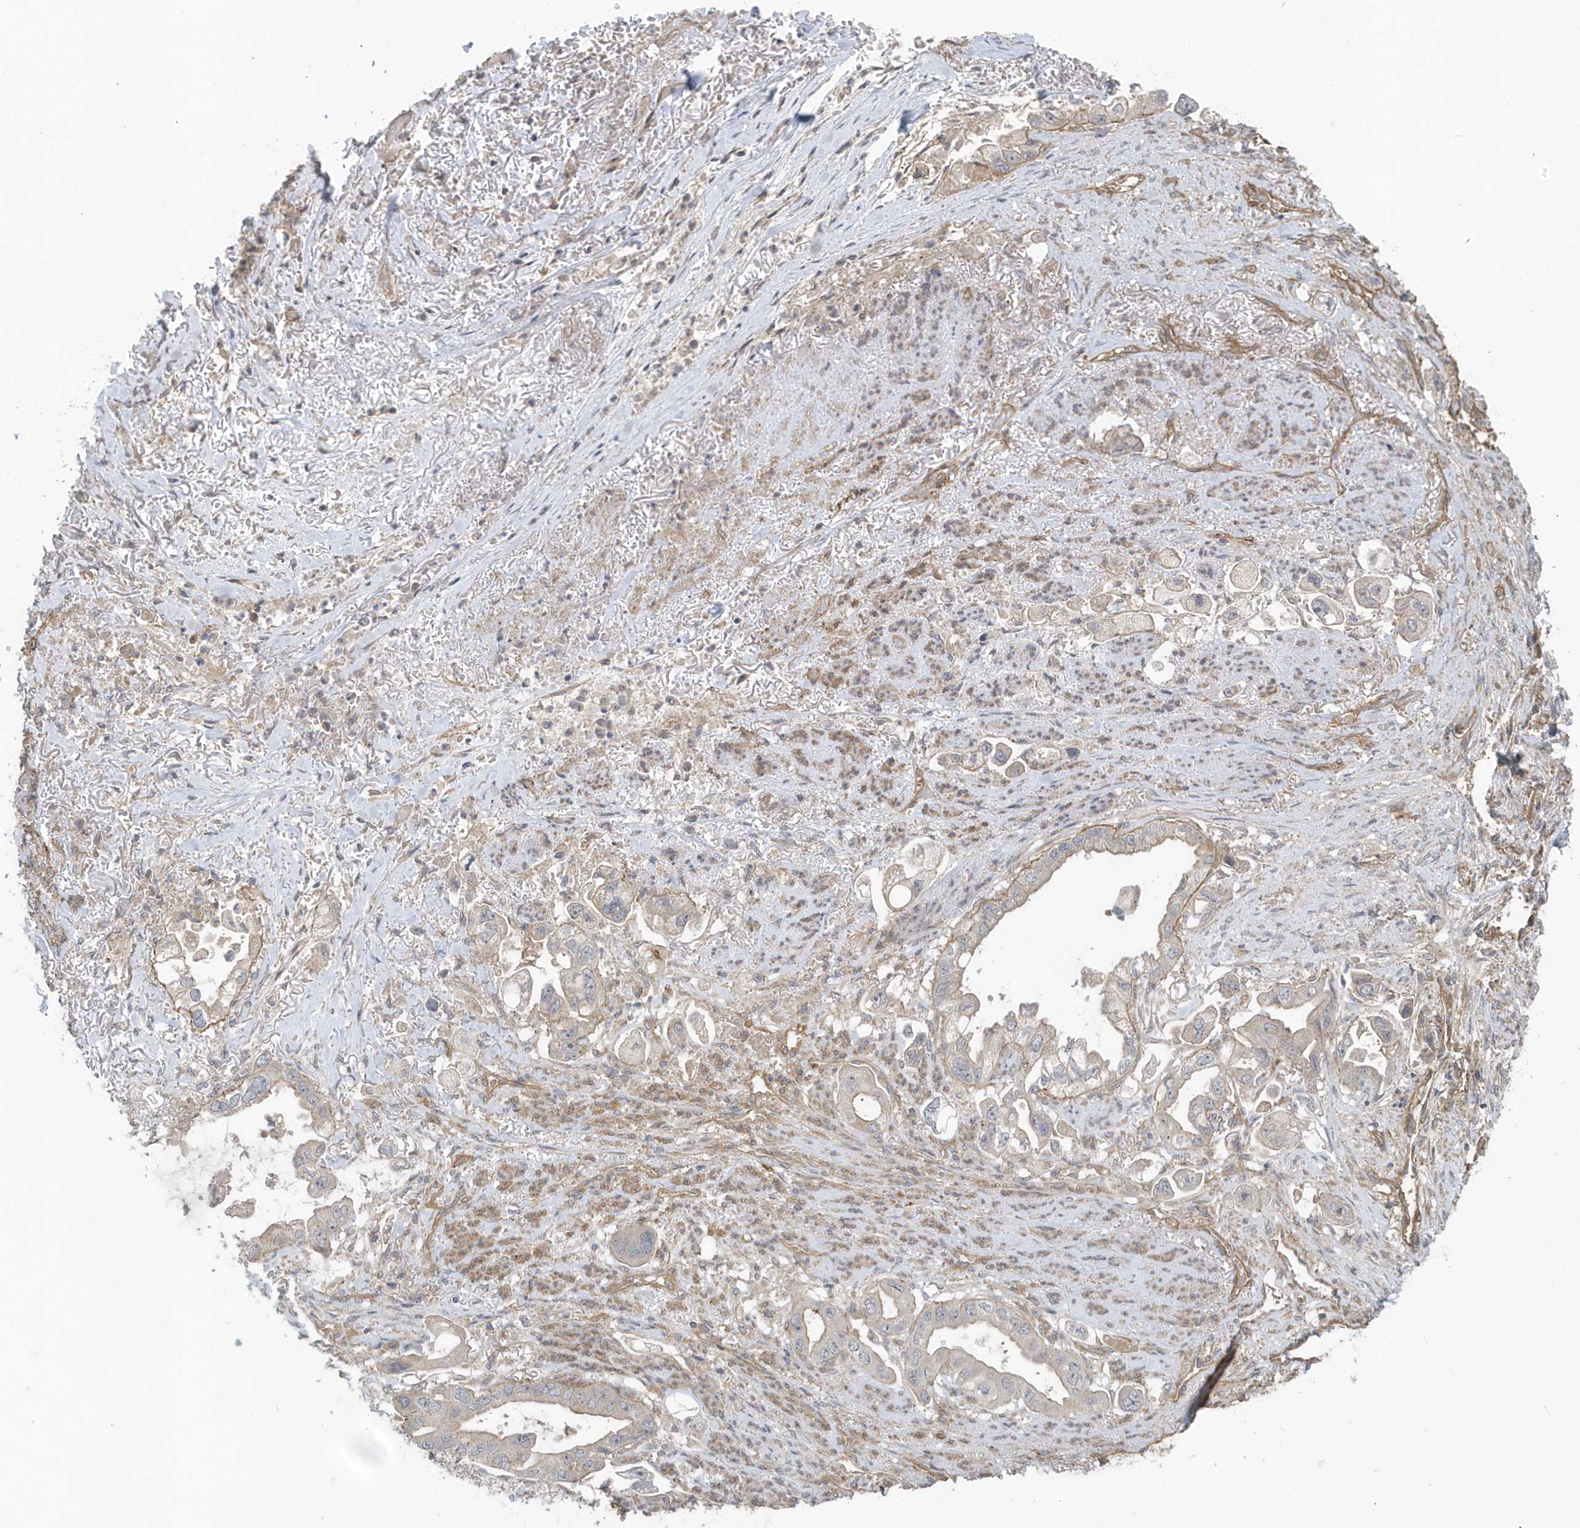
{"staining": {"intensity": "weak", "quantity": "<25%", "location": "cytoplasmic/membranous"}, "tissue": "stomach cancer", "cell_type": "Tumor cells", "image_type": "cancer", "snomed": [{"axis": "morphology", "description": "Adenocarcinoma, NOS"}, {"axis": "topography", "description": "Stomach"}], "caption": "Tumor cells are negative for brown protein staining in stomach cancer (adenocarcinoma). Nuclei are stained in blue.", "gene": "ACTR1A", "patient": {"sex": "male", "age": 62}}